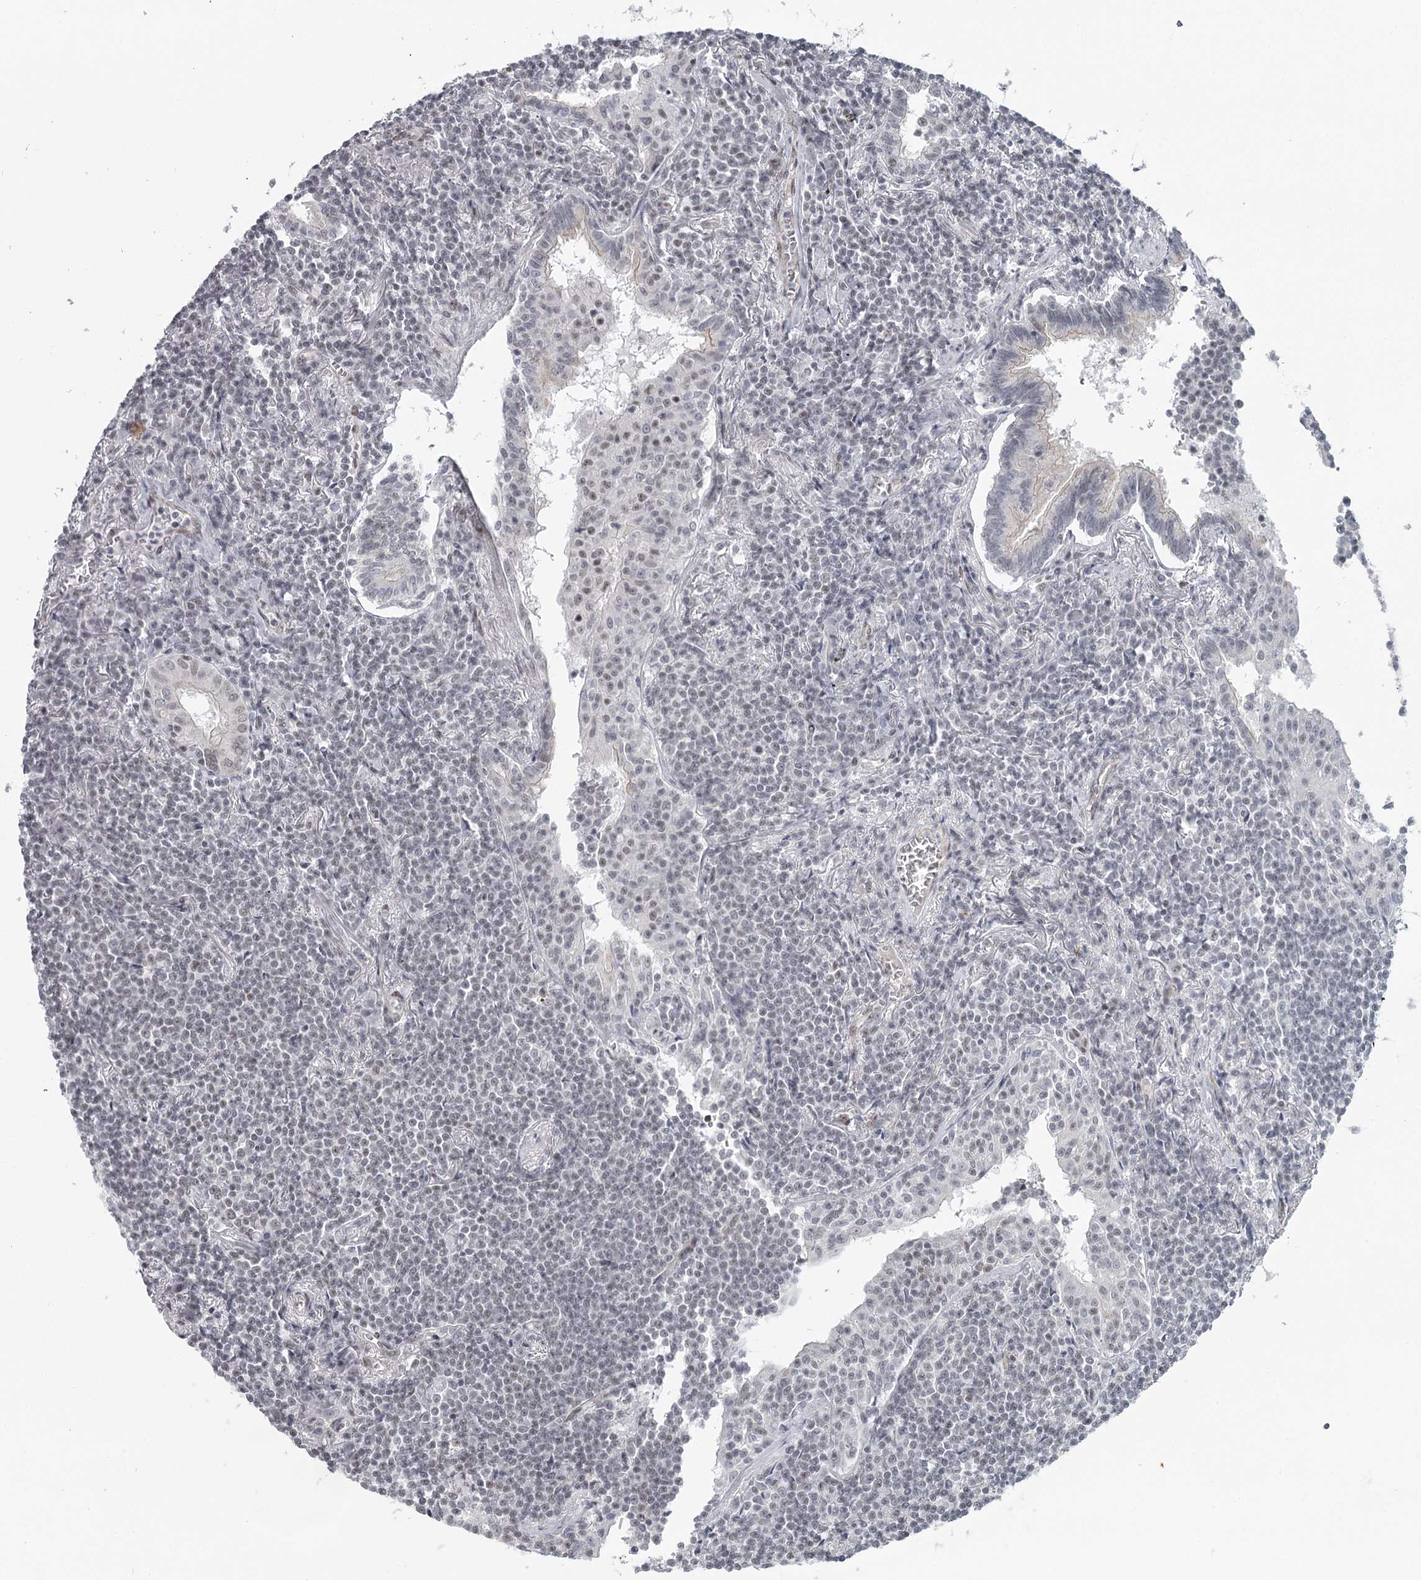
{"staining": {"intensity": "weak", "quantity": "<25%", "location": "nuclear"}, "tissue": "lymphoma", "cell_type": "Tumor cells", "image_type": "cancer", "snomed": [{"axis": "morphology", "description": "Malignant lymphoma, non-Hodgkin's type, Low grade"}, {"axis": "topography", "description": "Lung"}], "caption": "DAB immunohistochemical staining of lymphoma shows no significant positivity in tumor cells.", "gene": "FAM13C", "patient": {"sex": "female", "age": 71}}